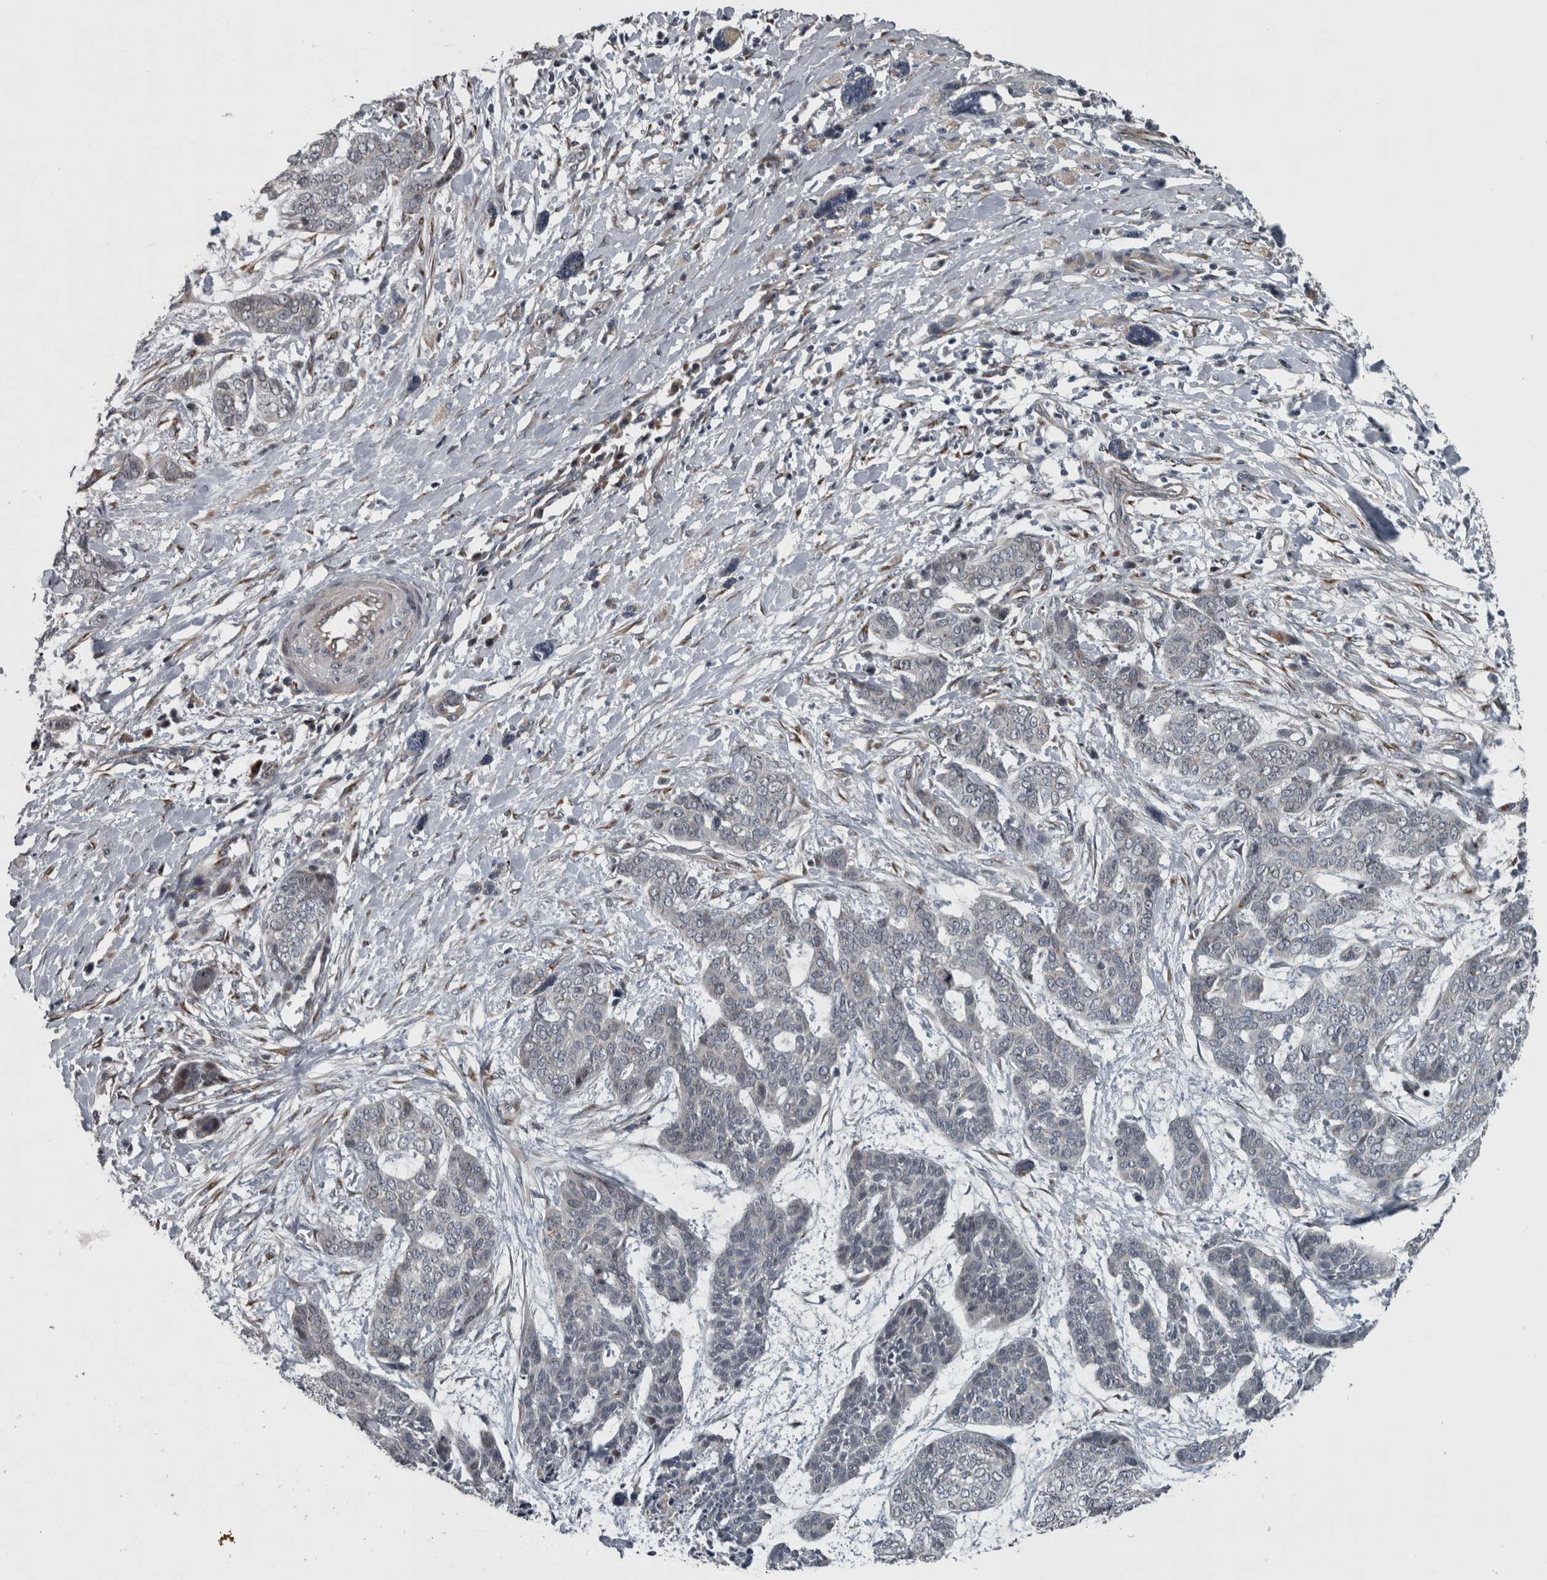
{"staining": {"intensity": "negative", "quantity": "none", "location": "none"}, "tissue": "skin cancer", "cell_type": "Tumor cells", "image_type": "cancer", "snomed": [{"axis": "morphology", "description": "Basal cell carcinoma"}, {"axis": "topography", "description": "Skin"}], "caption": "Immunohistochemistry photomicrograph of human basal cell carcinoma (skin) stained for a protein (brown), which displays no expression in tumor cells.", "gene": "ZNF345", "patient": {"sex": "female", "age": 64}}